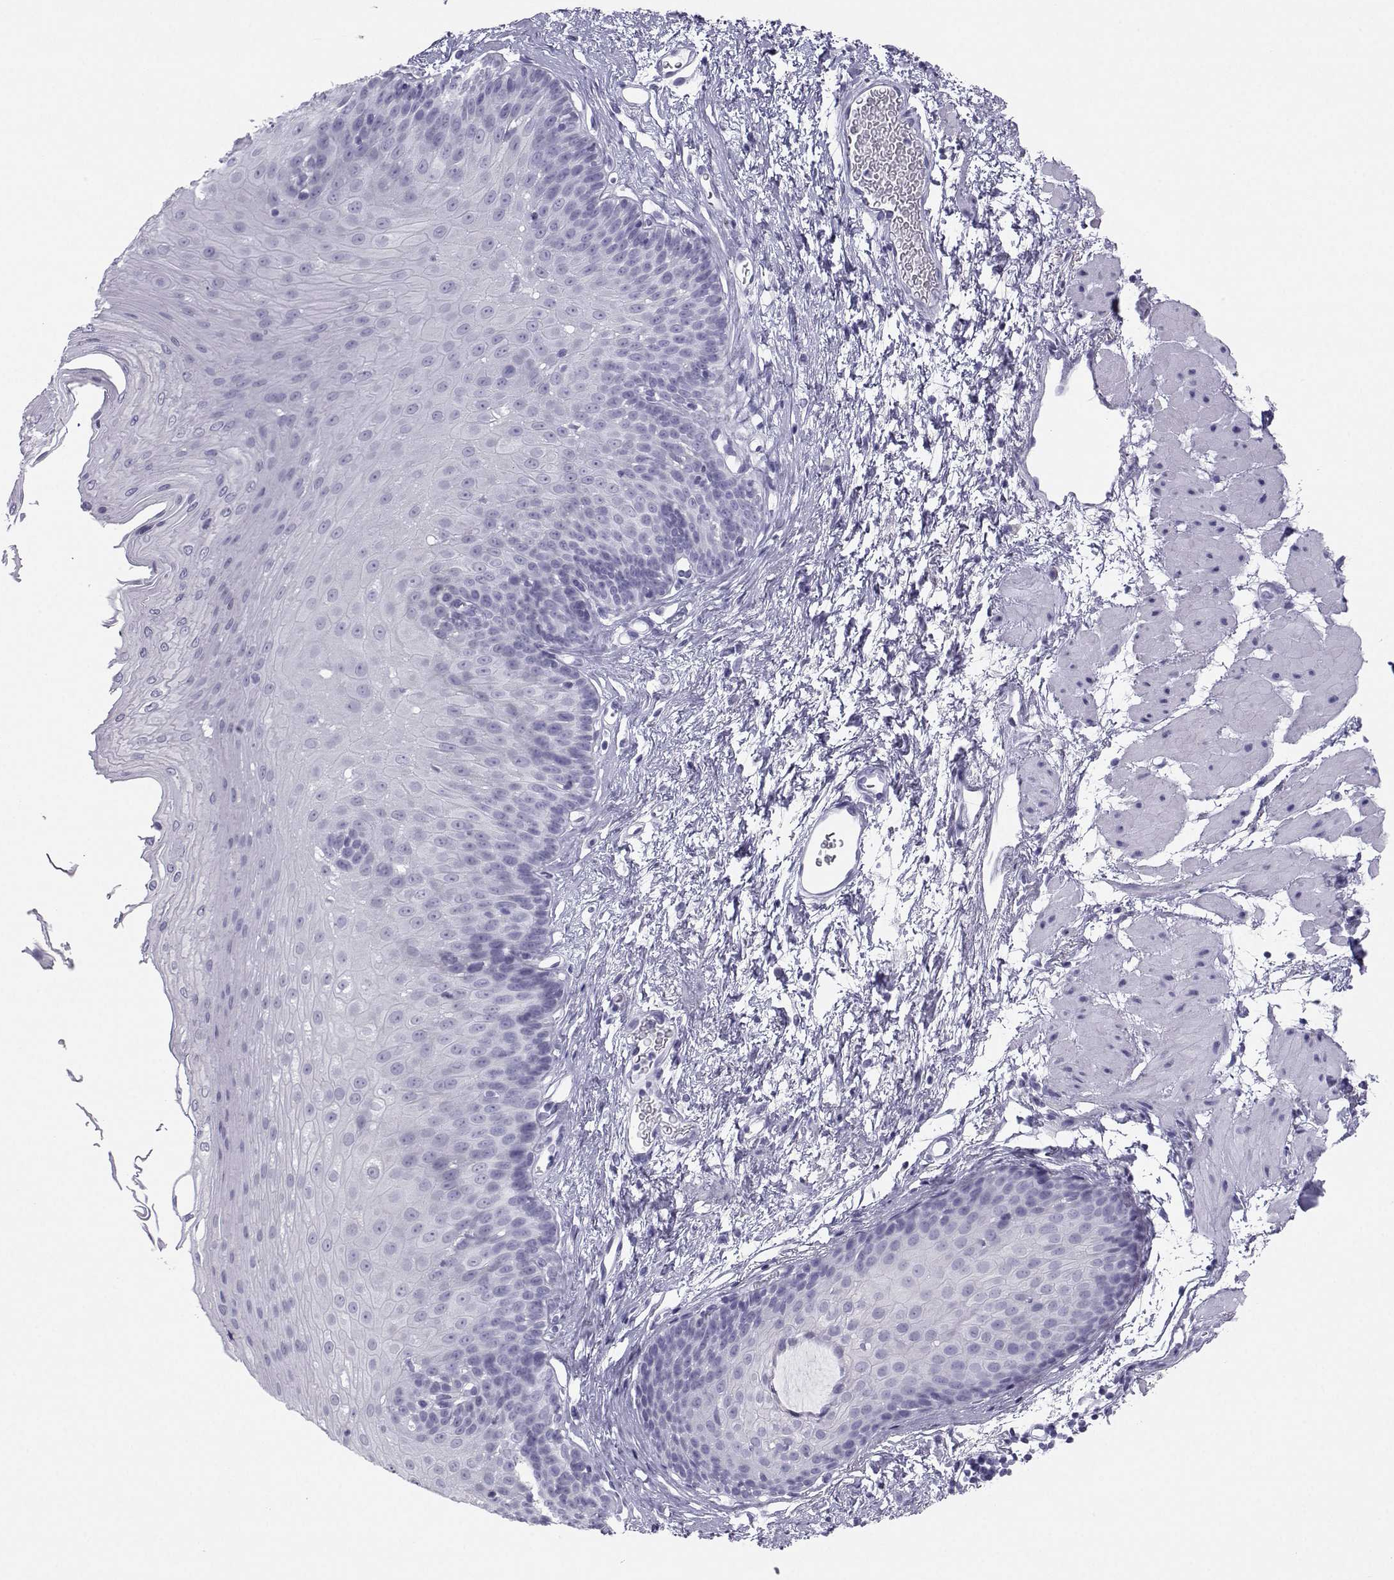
{"staining": {"intensity": "negative", "quantity": "none", "location": "none"}, "tissue": "esophagus", "cell_type": "Squamous epithelial cells", "image_type": "normal", "snomed": [{"axis": "morphology", "description": "Normal tissue, NOS"}, {"axis": "topography", "description": "Esophagus"}], "caption": "Immunohistochemistry (IHC) of unremarkable esophagus shows no expression in squamous epithelial cells.", "gene": "SST", "patient": {"sex": "female", "age": 62}}